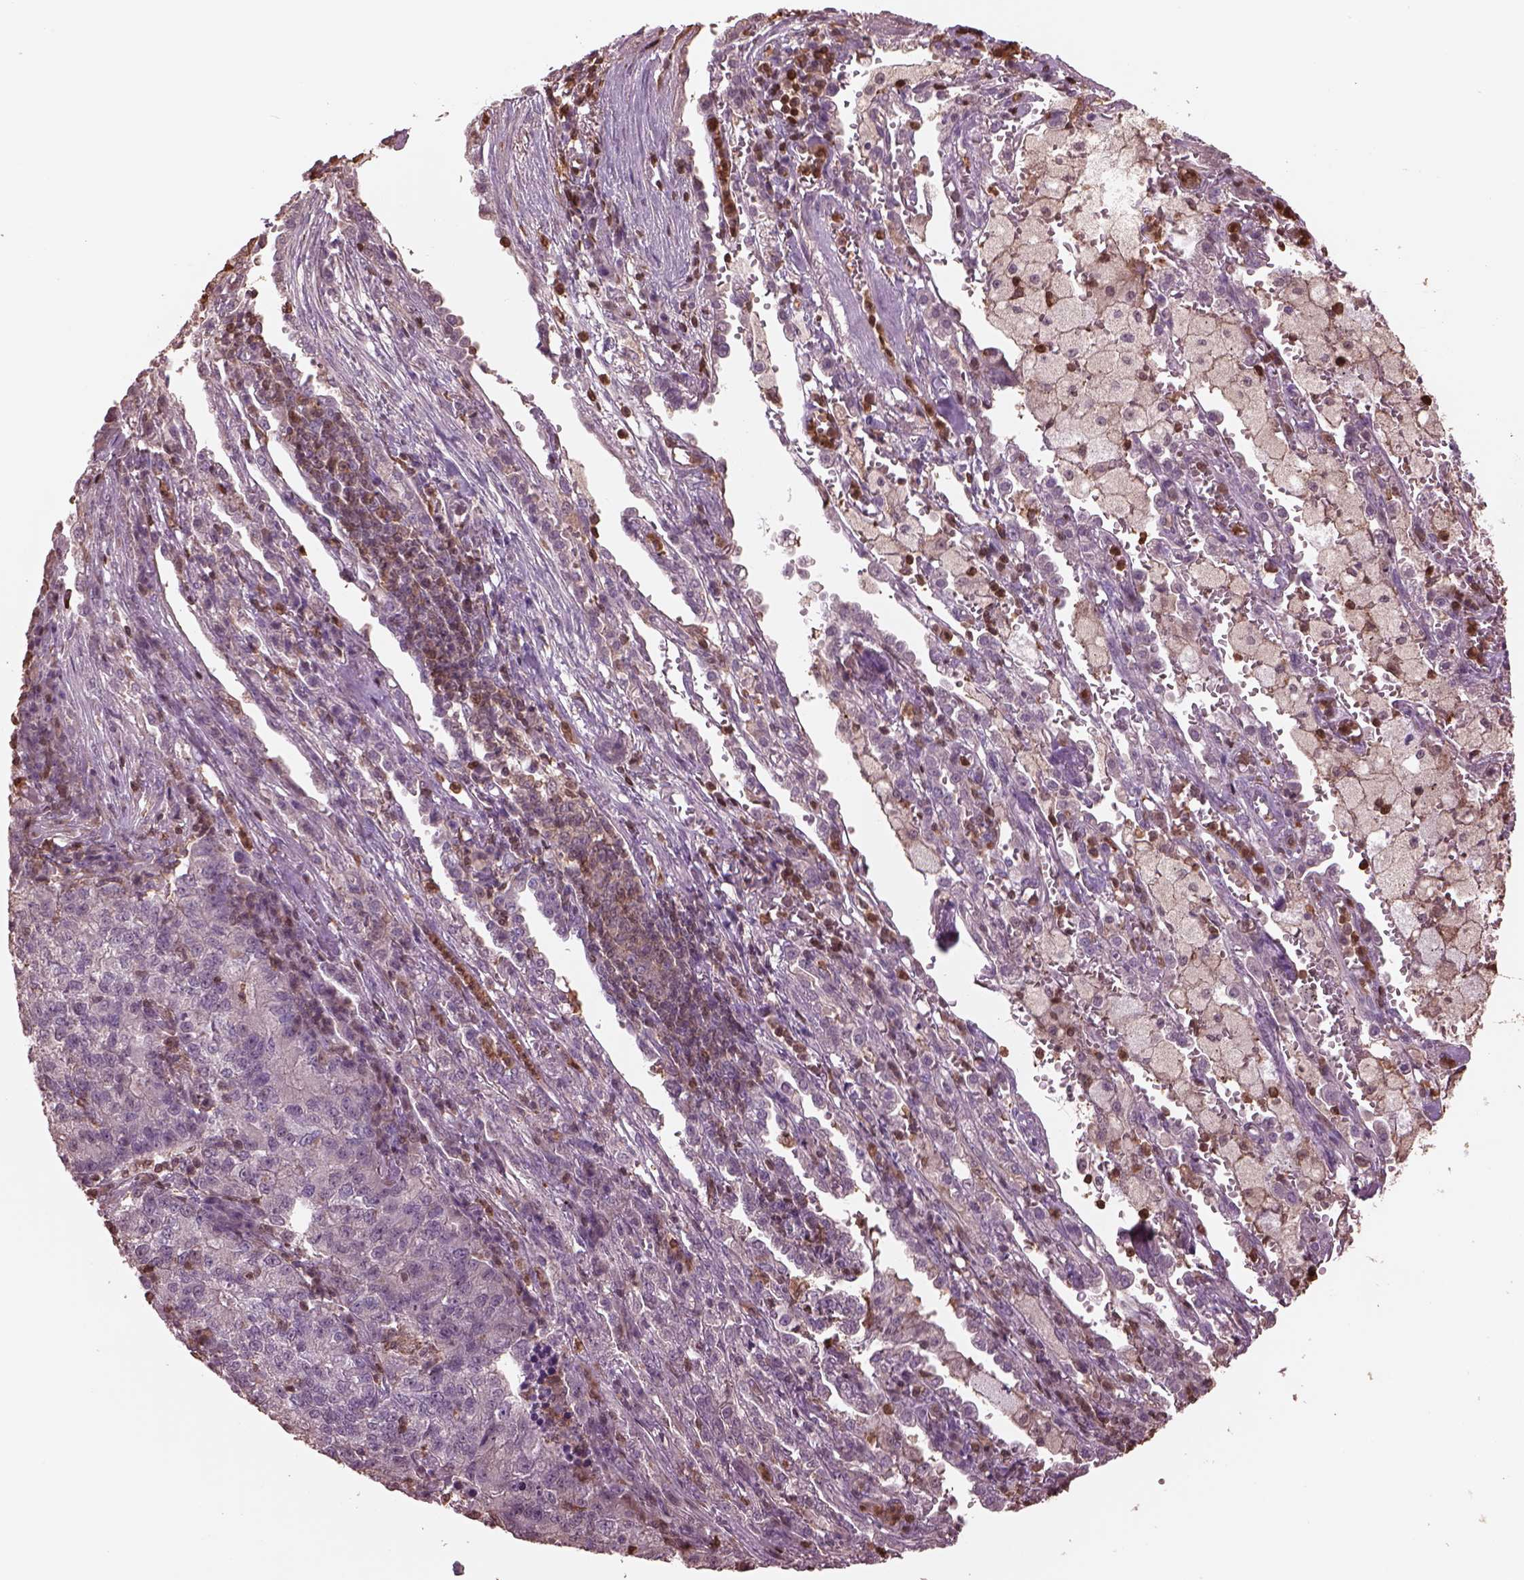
{"staining": {"intensity": "weak", "quantity": "25%-75%", "location": "cytoplasmic/membranous"}, "tissue": "lung cancer", "cell_type": "Tumor cells", "image_type": "cancer", "snomed": [{"axis": "morphology", "description": "Adenocarcinoma, NOS"}, {"axis": "topography", "description": "Lung"}], "caption": "Lung cancer was stained to show a protein in brown. There is low levels of weak cytoplasmic/membranous positivity in approximately 25%-75% of tumor cells.", "gene": "IL31RA", "patient": {"sex": "male", "age": 57}}